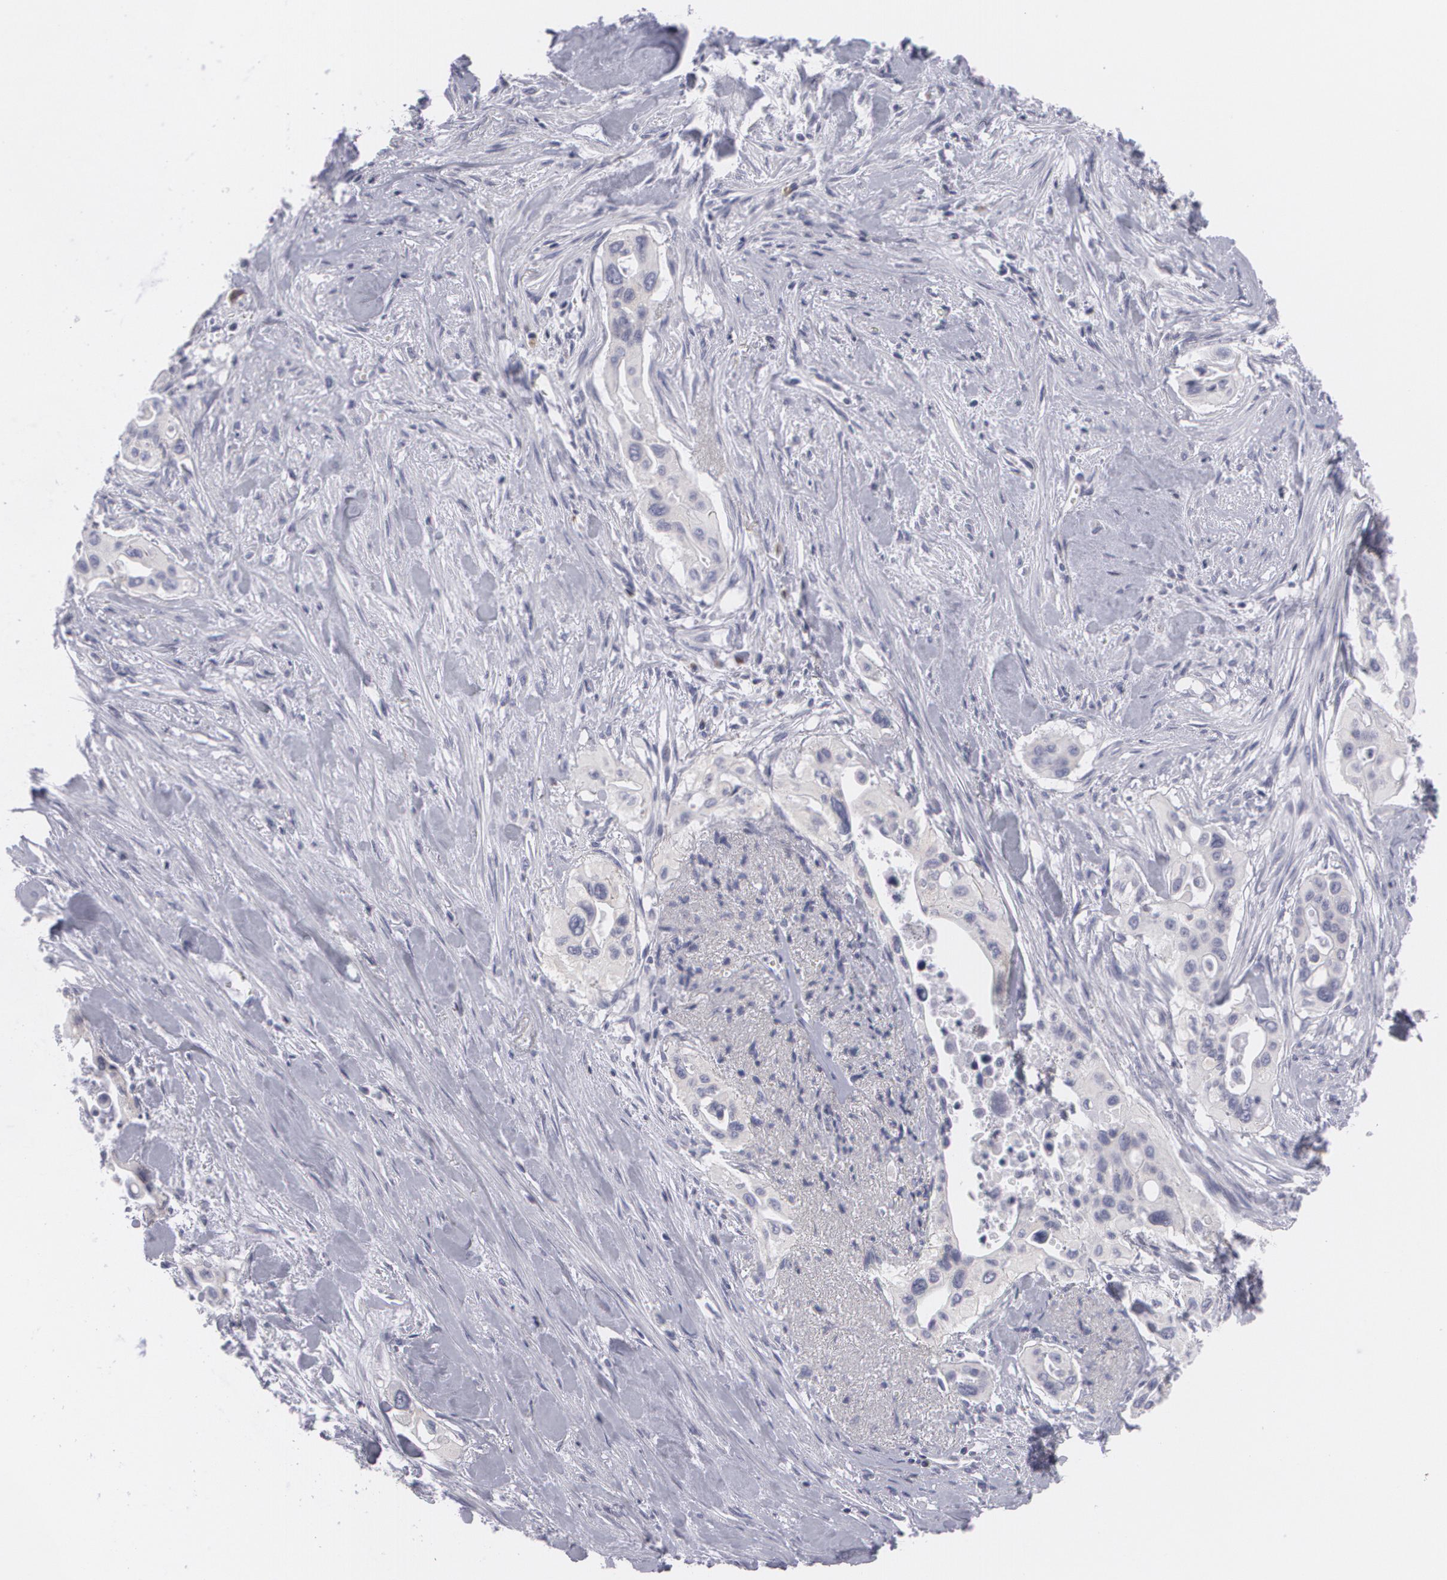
{"staining": {"intensity": "weak", "quantity": "<25%", "location": "cytoplasmic/membranous"}, "tissue": "pancreatic cancer", "cell_type": "Tumor cells", "image_type": "cancer", "snomed": [{"axis": "morphology", "description": "Adenocarcinoma, NOS"}, {"axis": "topography", "description": "Pancreas"}], "caption": "Immunohistochemical staining of human pancreatic cancer reveals no significant staining in tumor cells. The staining was performed using DAB (3,3'-diaminobenzidine) to visualize the protein expression in brown, while the nuclei were stained in blue with hematoxylin (Magnification: 20x).", "gene": "MBNL3", "patient": {"sex": "male", "age": 77}}